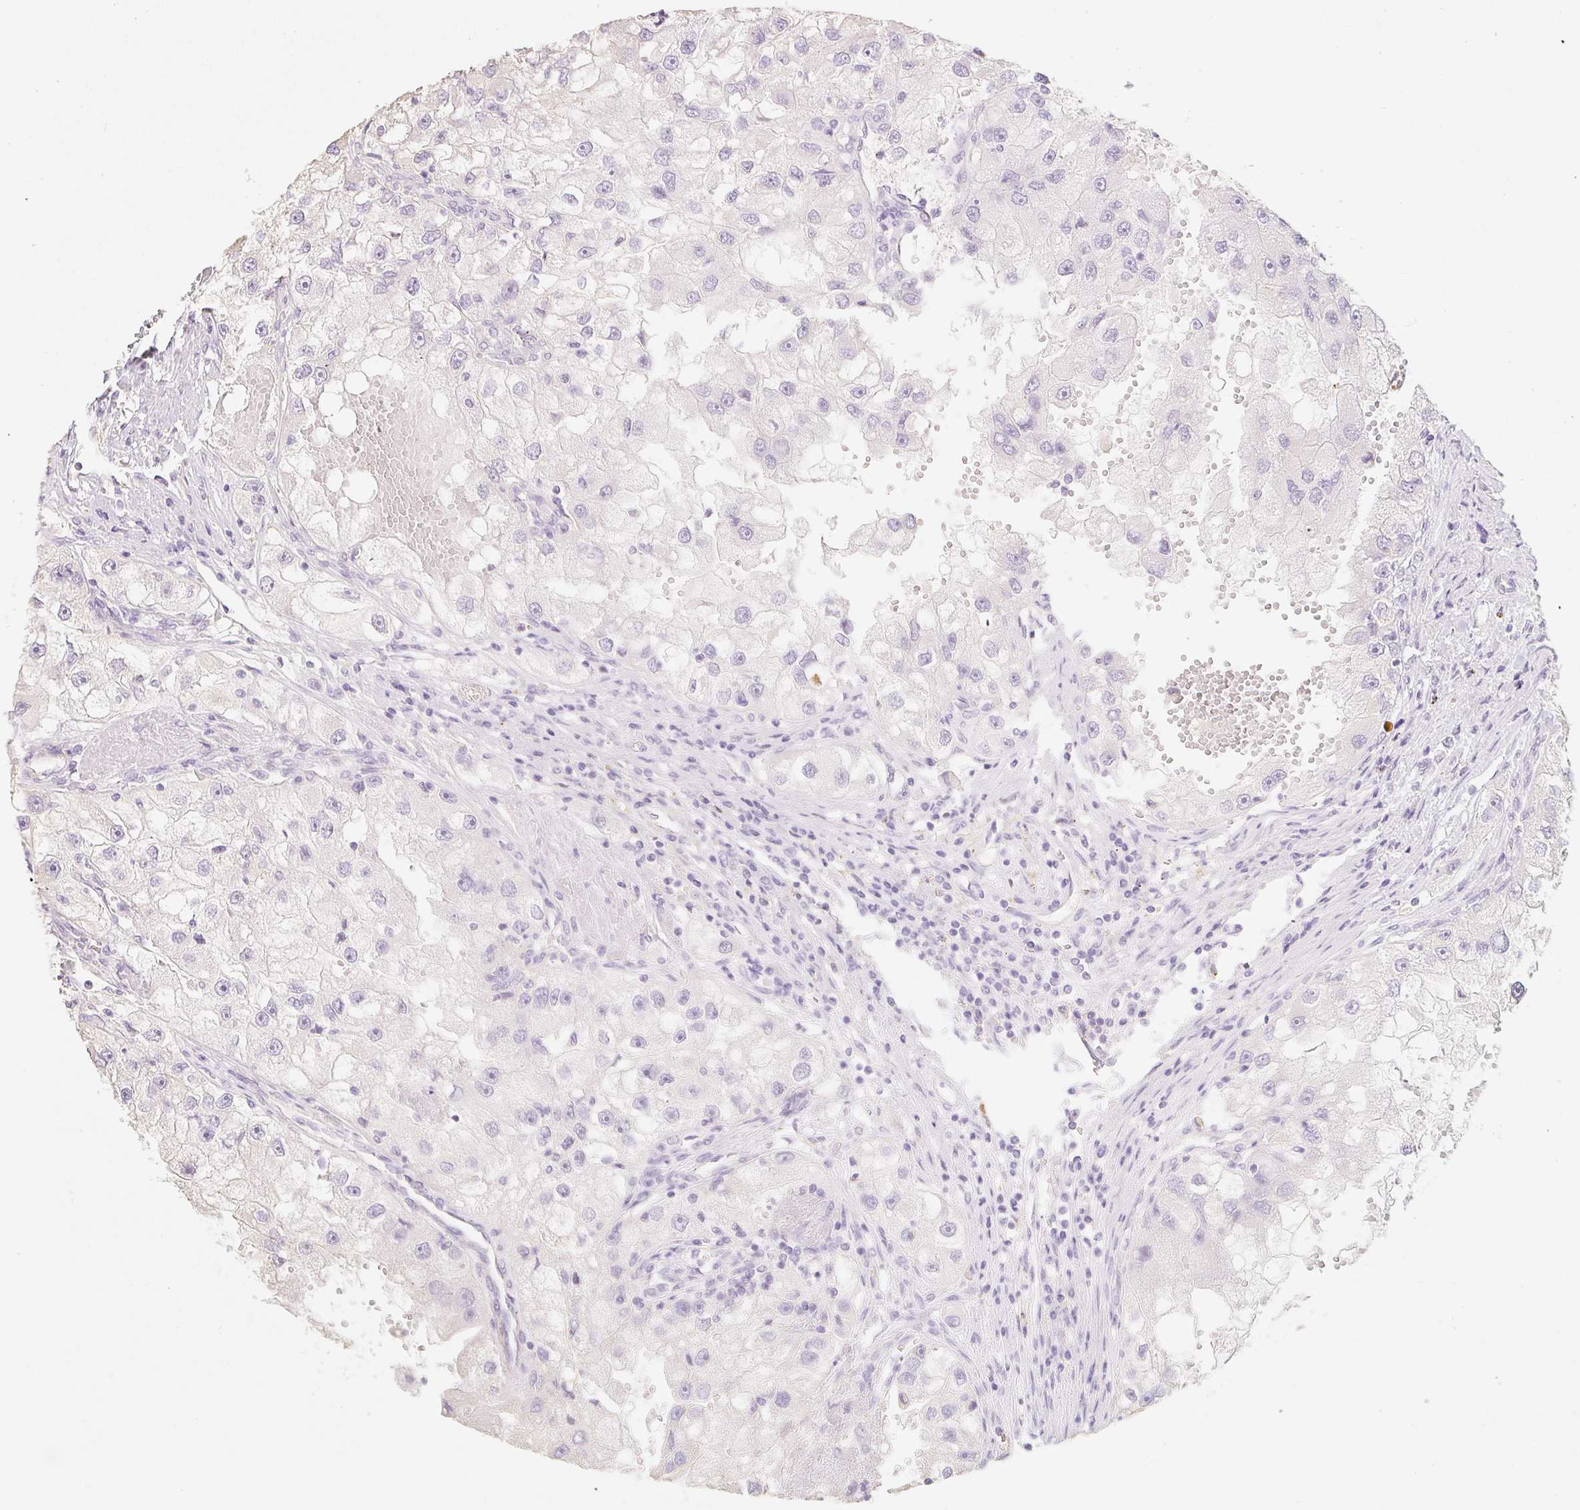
{"staining": {"intensity": "negative", "quantity": "none", "location": "none"}, "tissue": "renal cancer", "cell_type": "Tumor cells", "image_type": "cancer", "snomed": [{"axis": "morphology", "description": "Adenocarcinoma, NOS"}, {"axis": "topography", "description": "Kidney"}], "caption": "Histopathology image shows no significant protein positivity in tumor cells of renal adenocarcinoma. The staining is performed using DAB brown chromogen with nuclei counter-stained in using hematoxylin.", "gene": "MBOAT7", "patient": {"sex": "male", "age": 63}}